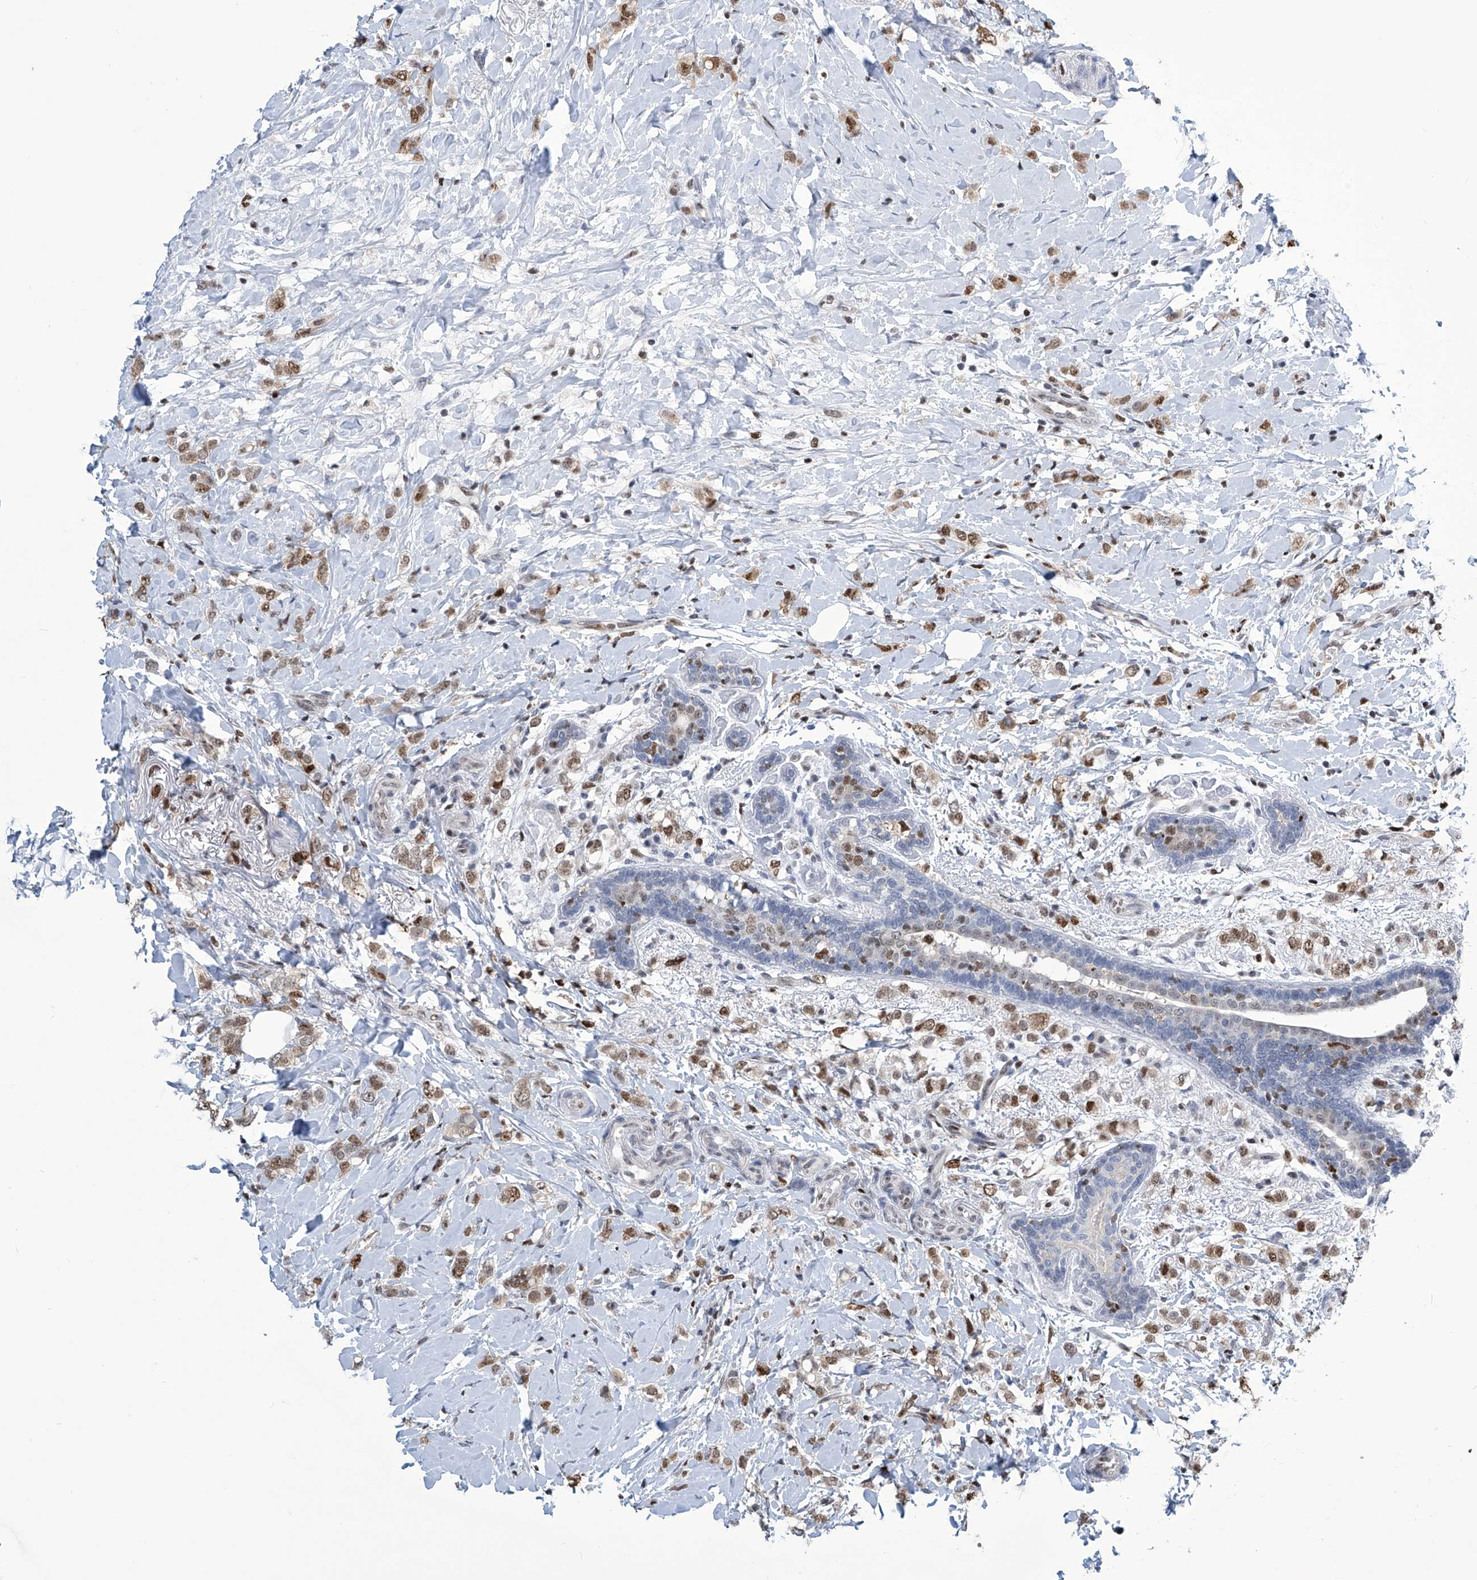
{"staining": {"intensity": "moderate", "quantity": ">75%", "location": "nuclear"}, "tissue": "breast cancer", "cell_type": "Tumor cells", "image_type": "cancer", "snomed": [{"axis": "morphology", "description": "Normal tissue, NOS"}, {"axis": "morphology", "description": "Lobular carcinoma"}, {"axis": "topography", "description": "Breast"}], "caption": "Tumor cells show medium levels of moderate nuclear positivity in about >75% of cells in human breast lobular carcinoma.", "gene": "SREBF2", "patient": {"sex": "female", "age": 47}}